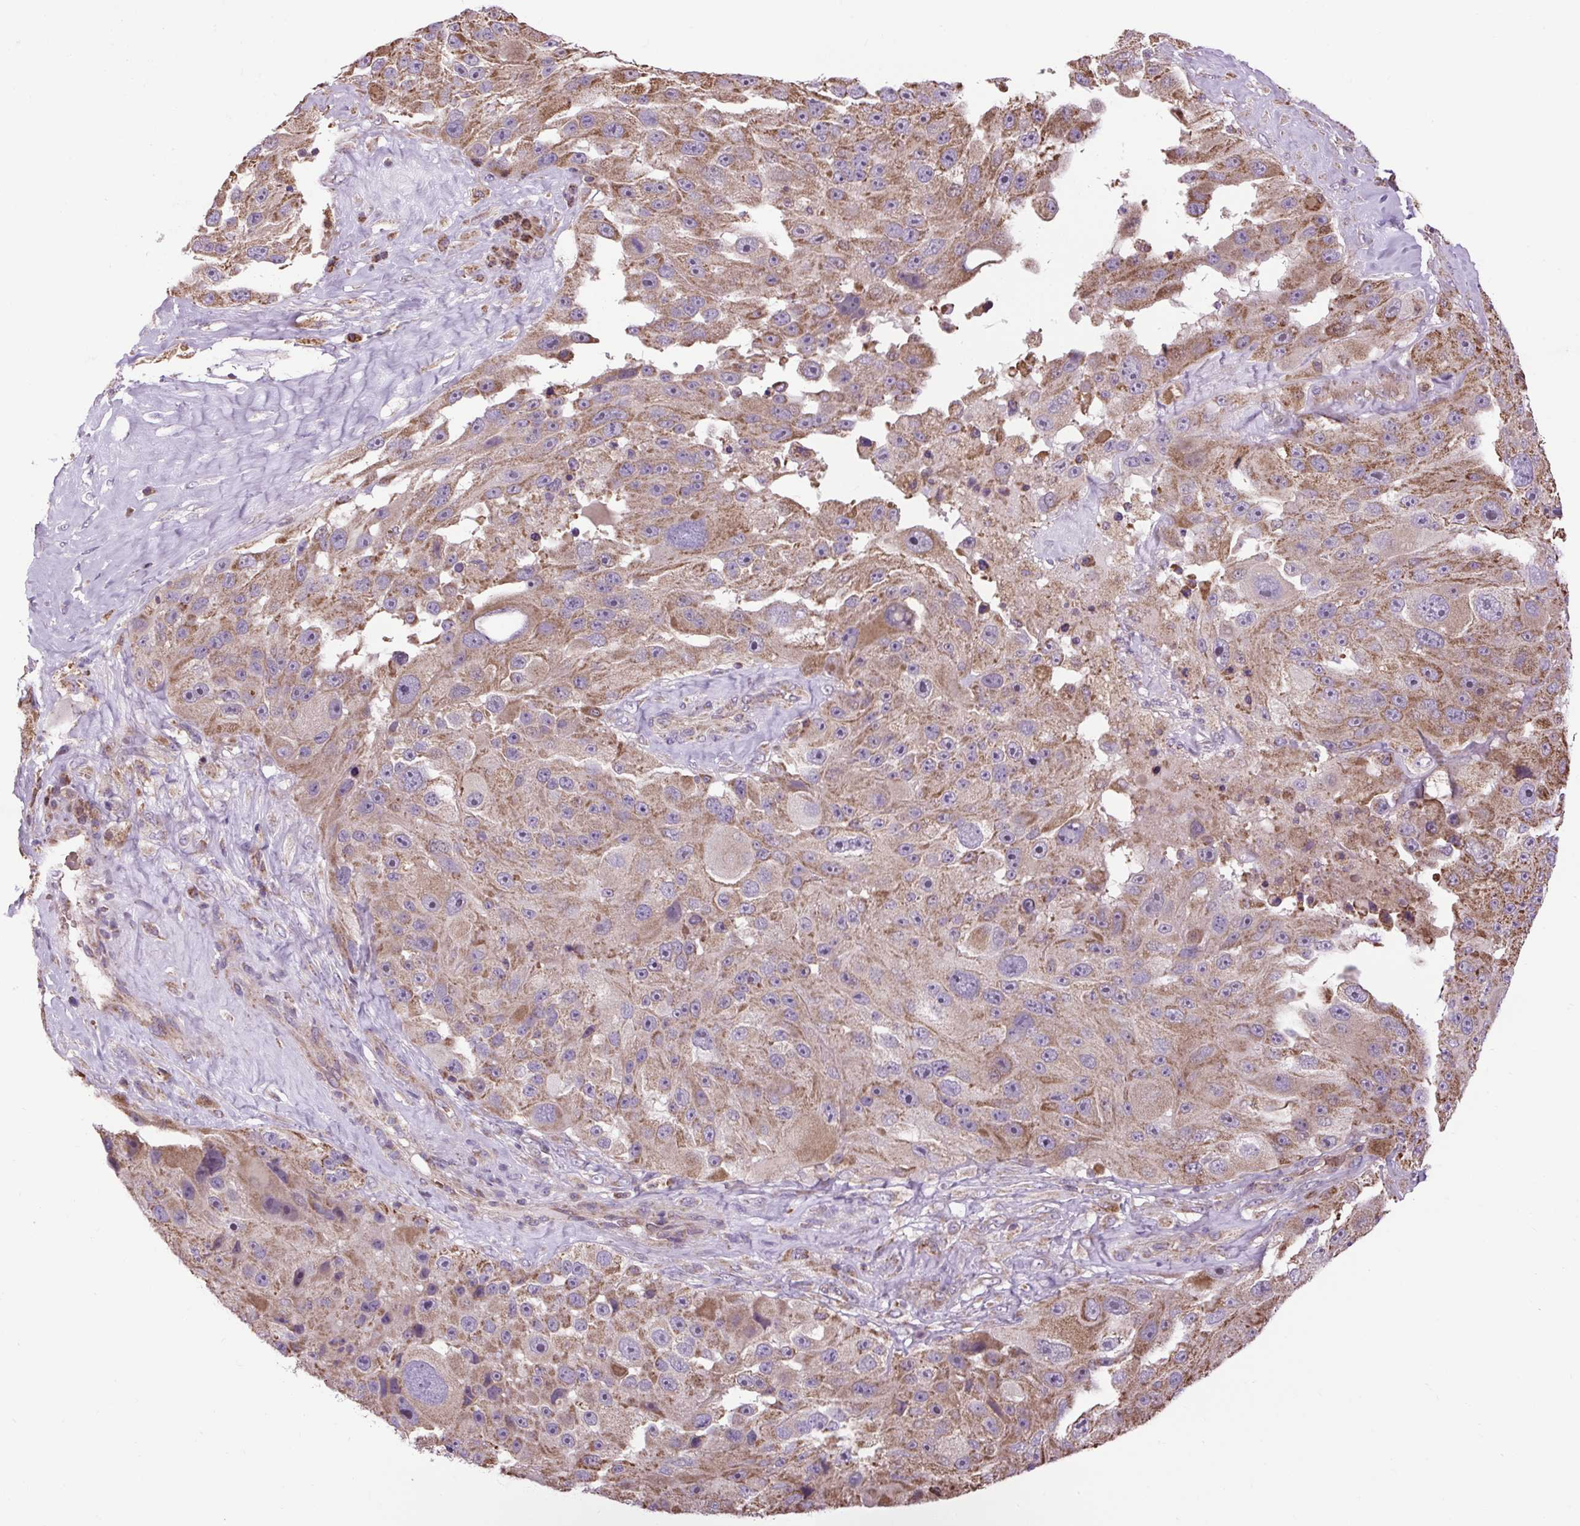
{"staining": {"intensity": "moderate", "quantity": ">75%", "location": "cytoplasmic/membranous"}, "tissue": "melanoma", "cell_type": "Tumor cells", "image_type": "cancer", "snomed": [{"axis": "morphology", "description": "Malignant melanoma, Metastatic site"}, {"axis": "topography", "description": "Lymph node"}], "caption": "High-magnification brightfield microscopy of melanoma stained with DAB (3,3'-diaminobenzidine) (brown) and counterstained with hematoxylin (blue). tumor cells exhibit moderate cytoplasmic/membranous staining is present in about>75% of cells. (DAB IHC with brightfield microscopy, high magnification).", "gene": "PLCG1", "patient": {"sex": "male", "age": 62}}